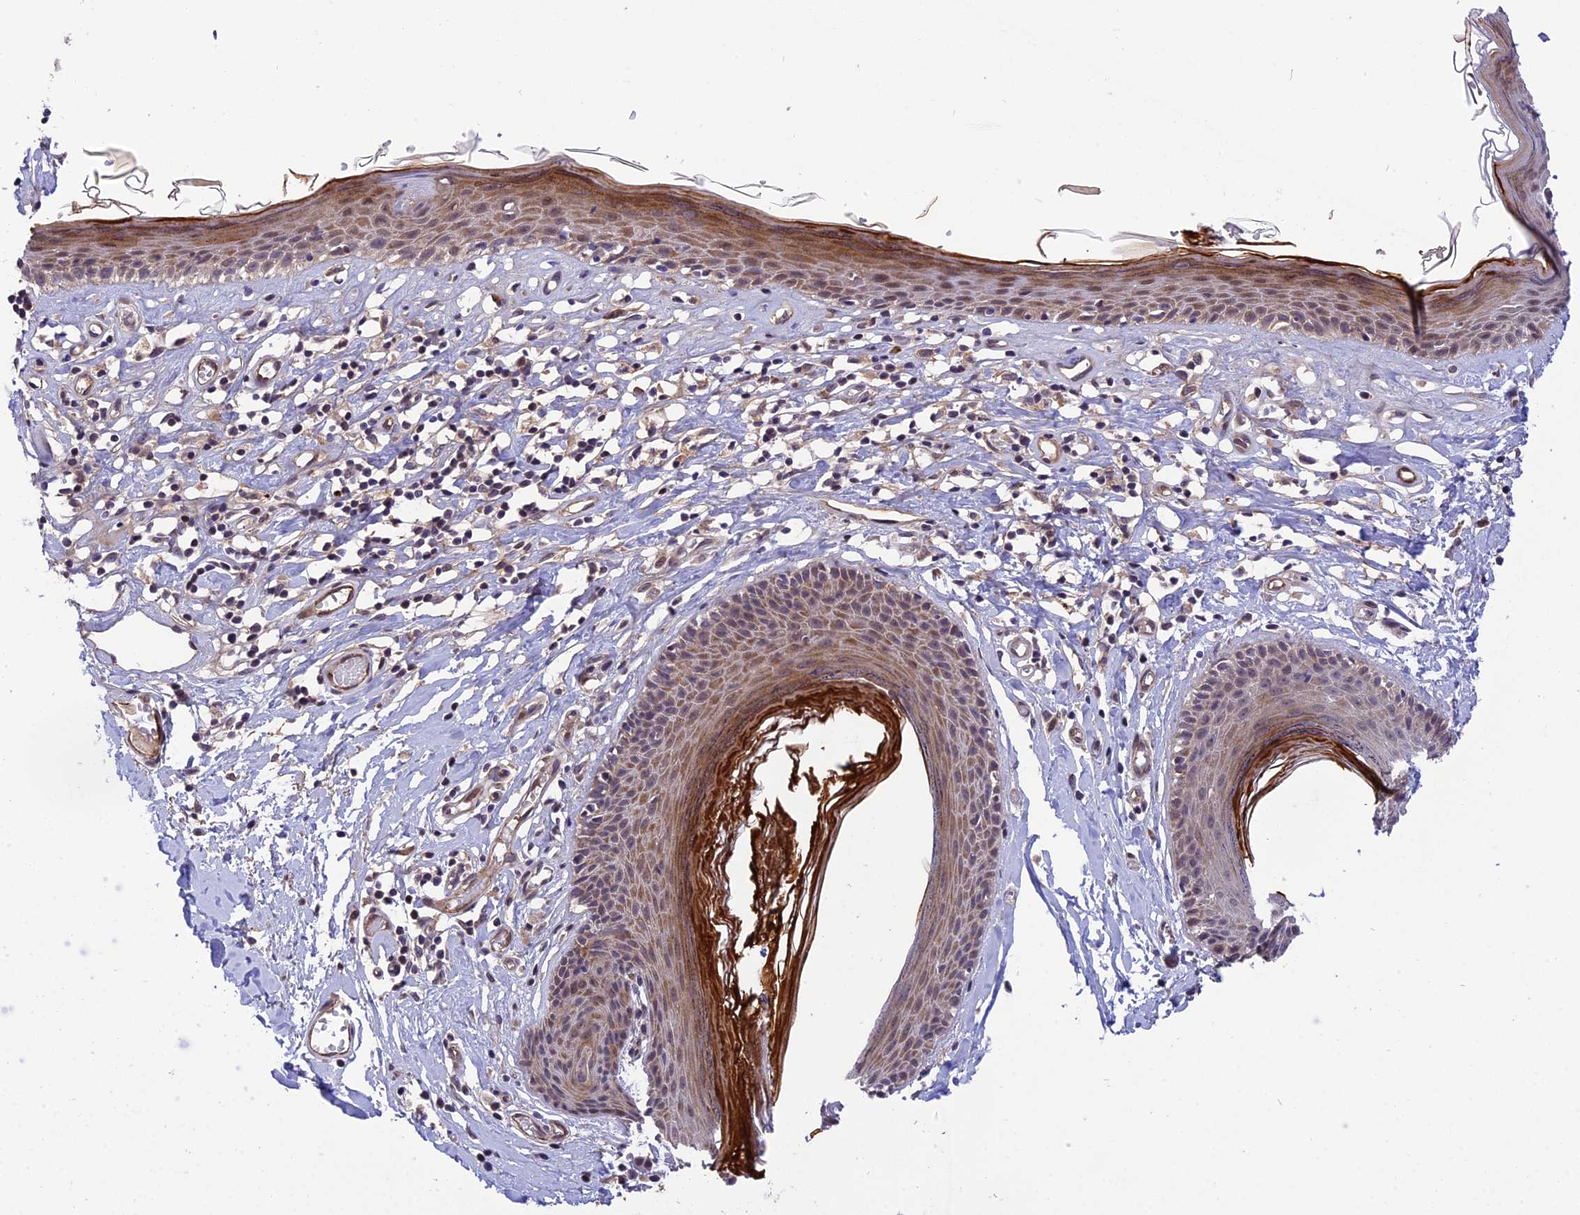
{"staining": {"intensity": "moderate", "quantity": "25%-75%", "location": "cytoplasmic/membranous"}, "tissue": "skin", "cell_type": "Epidermal cells", "image_type": "normal", "snomed": [{"axis": "morphology", "description": "Normal tissue, NOS"}, {"axis": "topography", "description": "Adipose tissue"}, {"axis": "topography", "description": "Vascular tissue"}, {"axis": "topography", "description": "Vulva"}, {"axis": "topography", "description": "Peripheral nerve tissue"}], "caption": "Epidermal cells display medium levels of moderate cytoplasmic/membranous staining in approximately 25%-75% of cells in unremarkable skin.", "gene": "MFSD2A", "patient": {"sex": "female", "age": 86}}